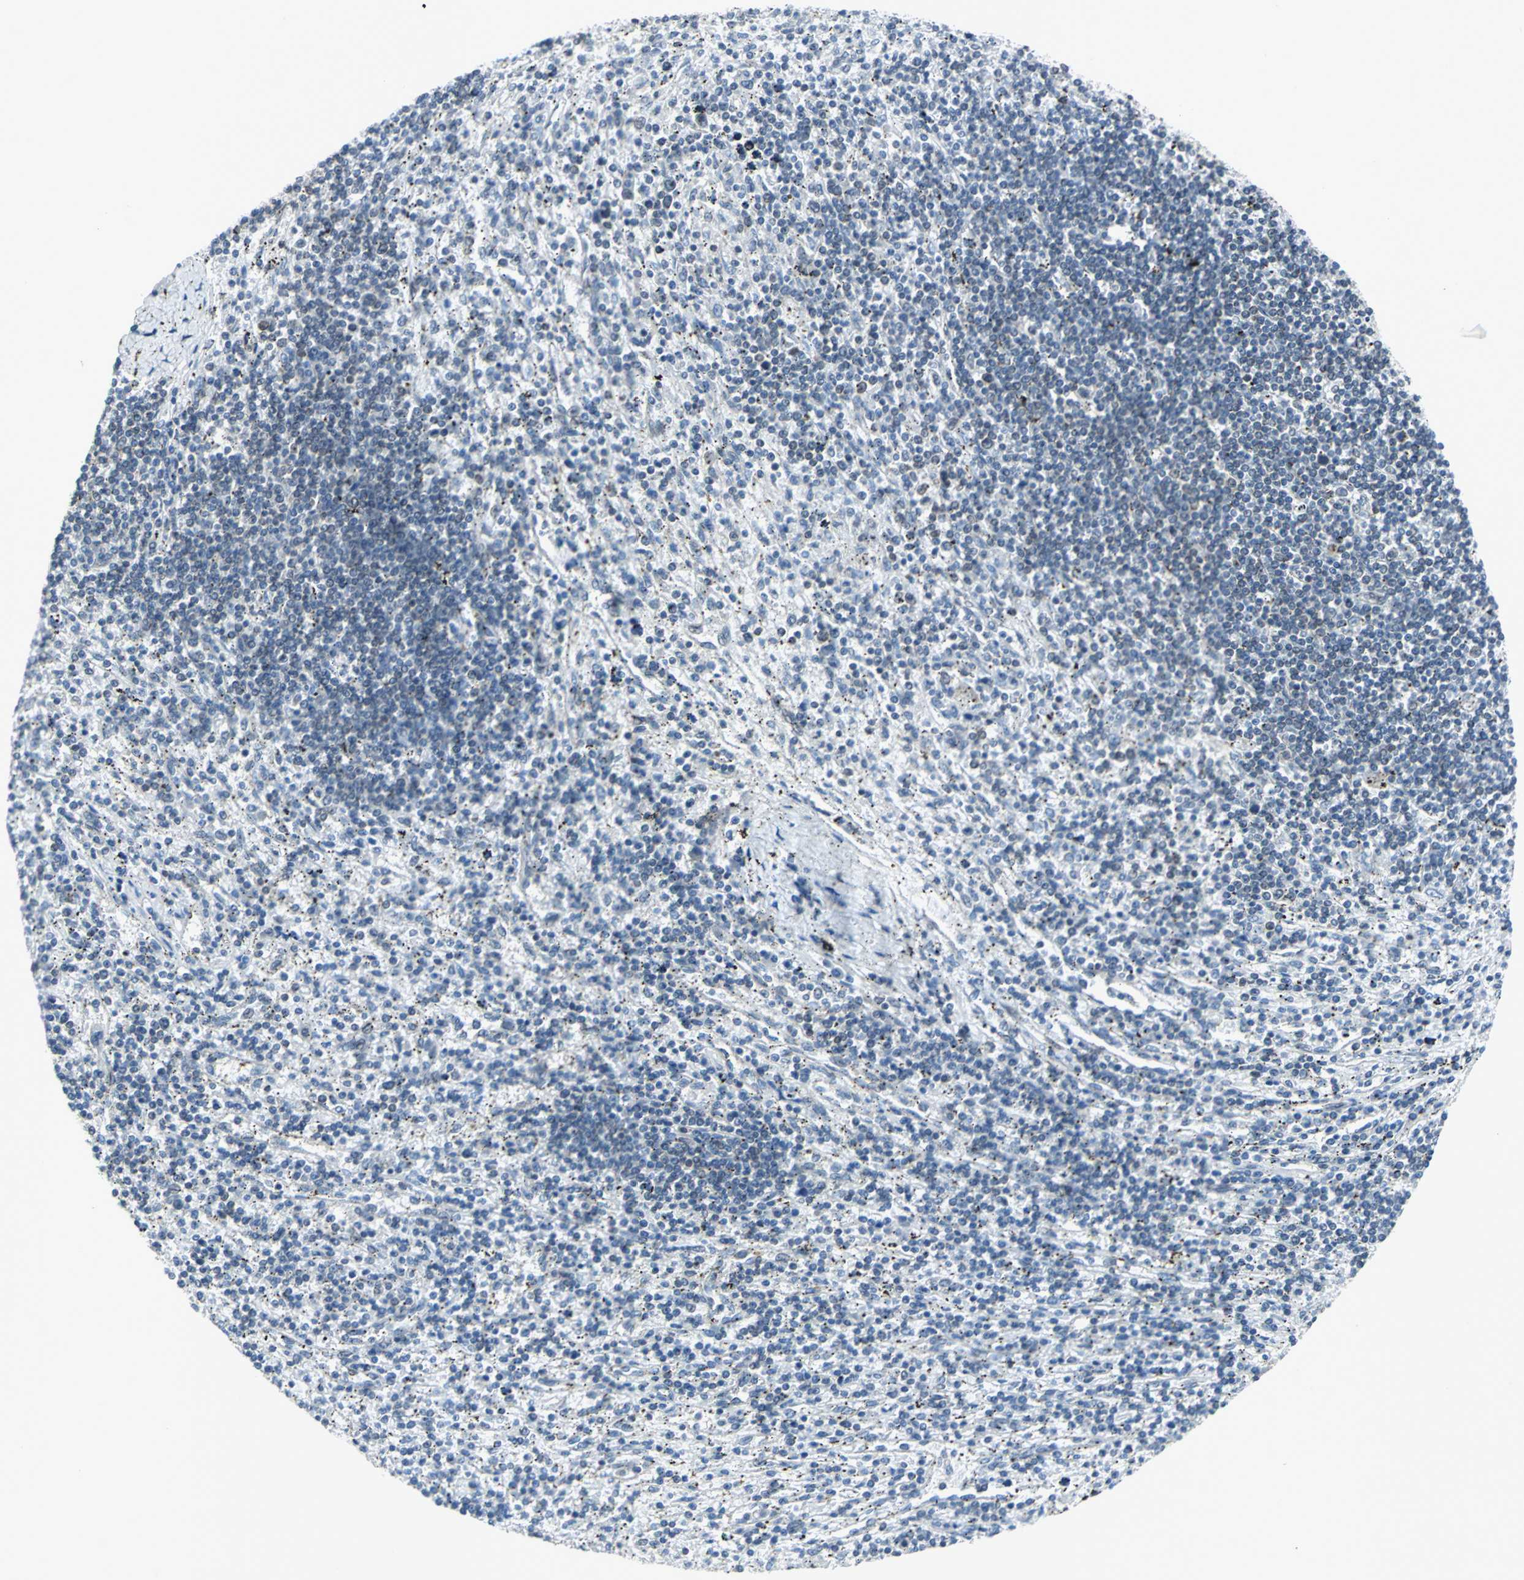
{"staining": {"intensity": "negative", "quantity": "none", "location": "none"}, "tissue": "lymphoma", "cell_type": "Tumor cells", "image_type": "cancer", "snomed": [{"axis": "morphology", "description": "Malignant lymphoma, non-Hodgkin's type, Low grade"}, {"axis": "topography", "description": "Spleen"}], "caption": "The immunohistochemistry (IHC) micrograph has no significant expression in tumor cells of lymphoma tissue.", "gene": "SNUPN", "patient": {"sex": "male", "age": 76}}